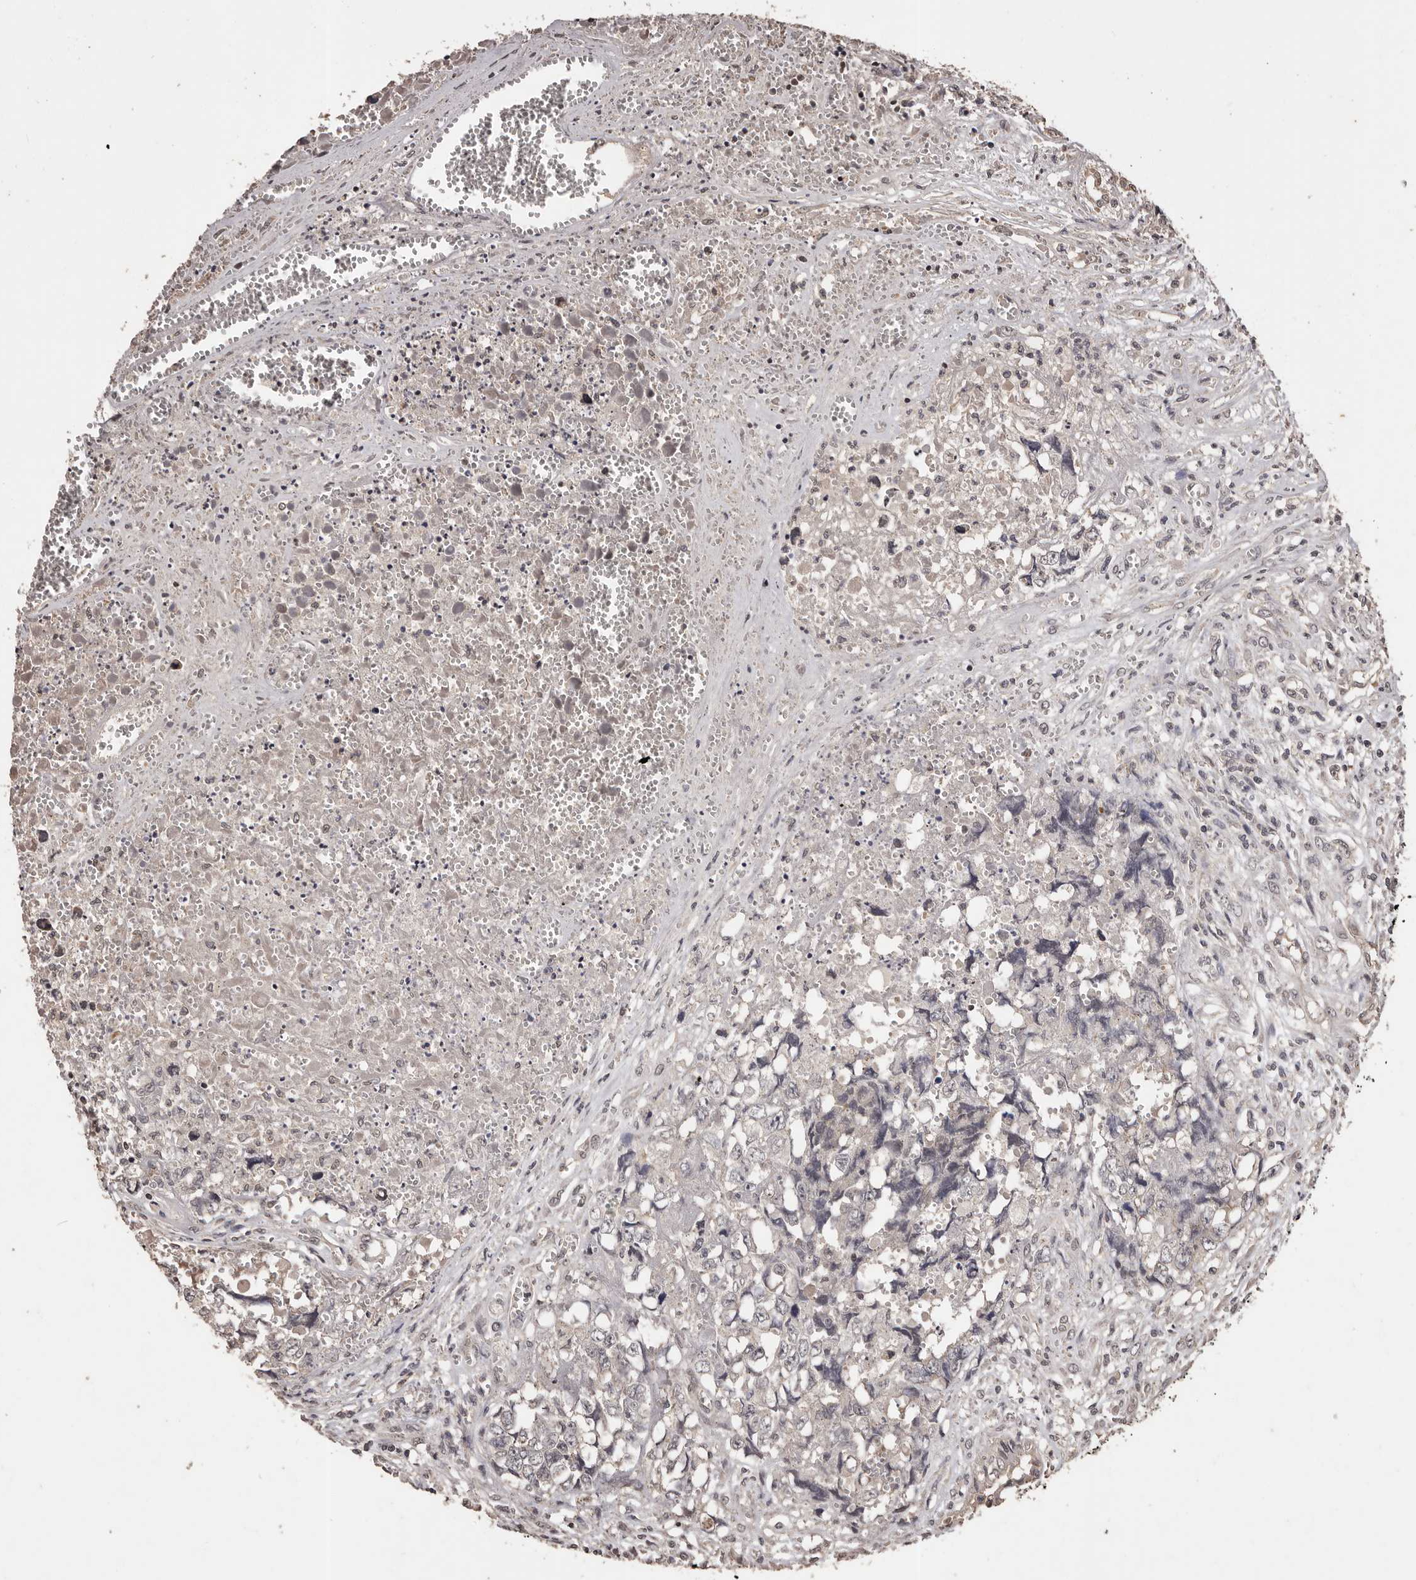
{"staining": {"intensity": "negative", "quantity": "none", "location": "none"}, "tissue": "testis cancer", "cell_type": "Tumor cells", "image_type": "cancer", "snomed": [{"axis": "morphology", "description": "Carcinoma, Embryonal, NOS"}, {"axis": "topography", "description": "Testis"}], "caption": "A photomicrograph of human testis cancer is negative for staining in tumor cells.", "gene": "NAV1", "patient": {"sex": "male", "age": 31}}